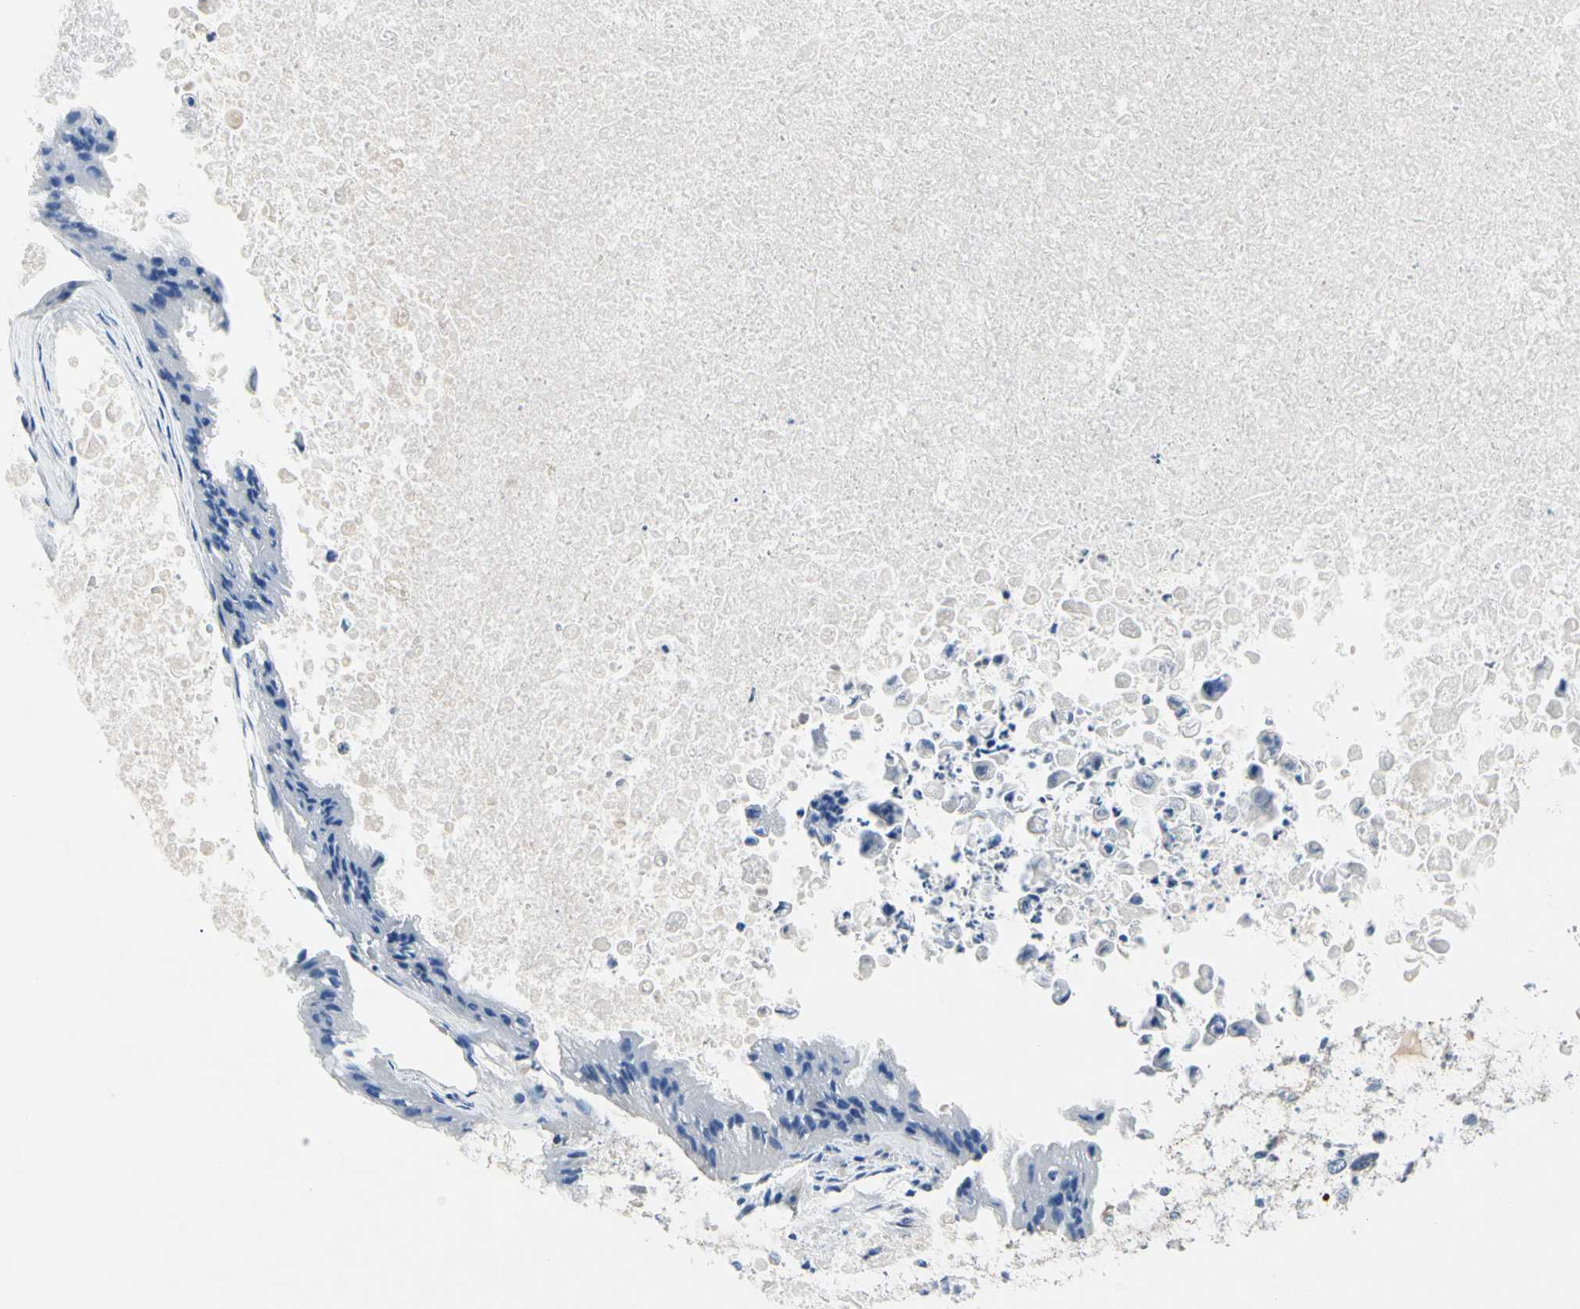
{"staining": {"intensity": "negative", "quantity": "none", "location": "none"}, "tissue": "ovarian cancer", "cell_type": "Tumor cells", "image_type": "cancer", "snomed": [{"axis": "morphology", "description": "Cystadenocarcinoma, mucinous, NOS"}, {"axis": "topography", "description": "Ovary"}], "caption": "IHC histopathology image of neoplastic tissue: human ovarian cancer stained with DAB (3,3'-diaminobenzidine) reveals no significant protein staining in tumor cells.", "gene": "RETSAT", "patient": {"sex": "female", "age": 37}}